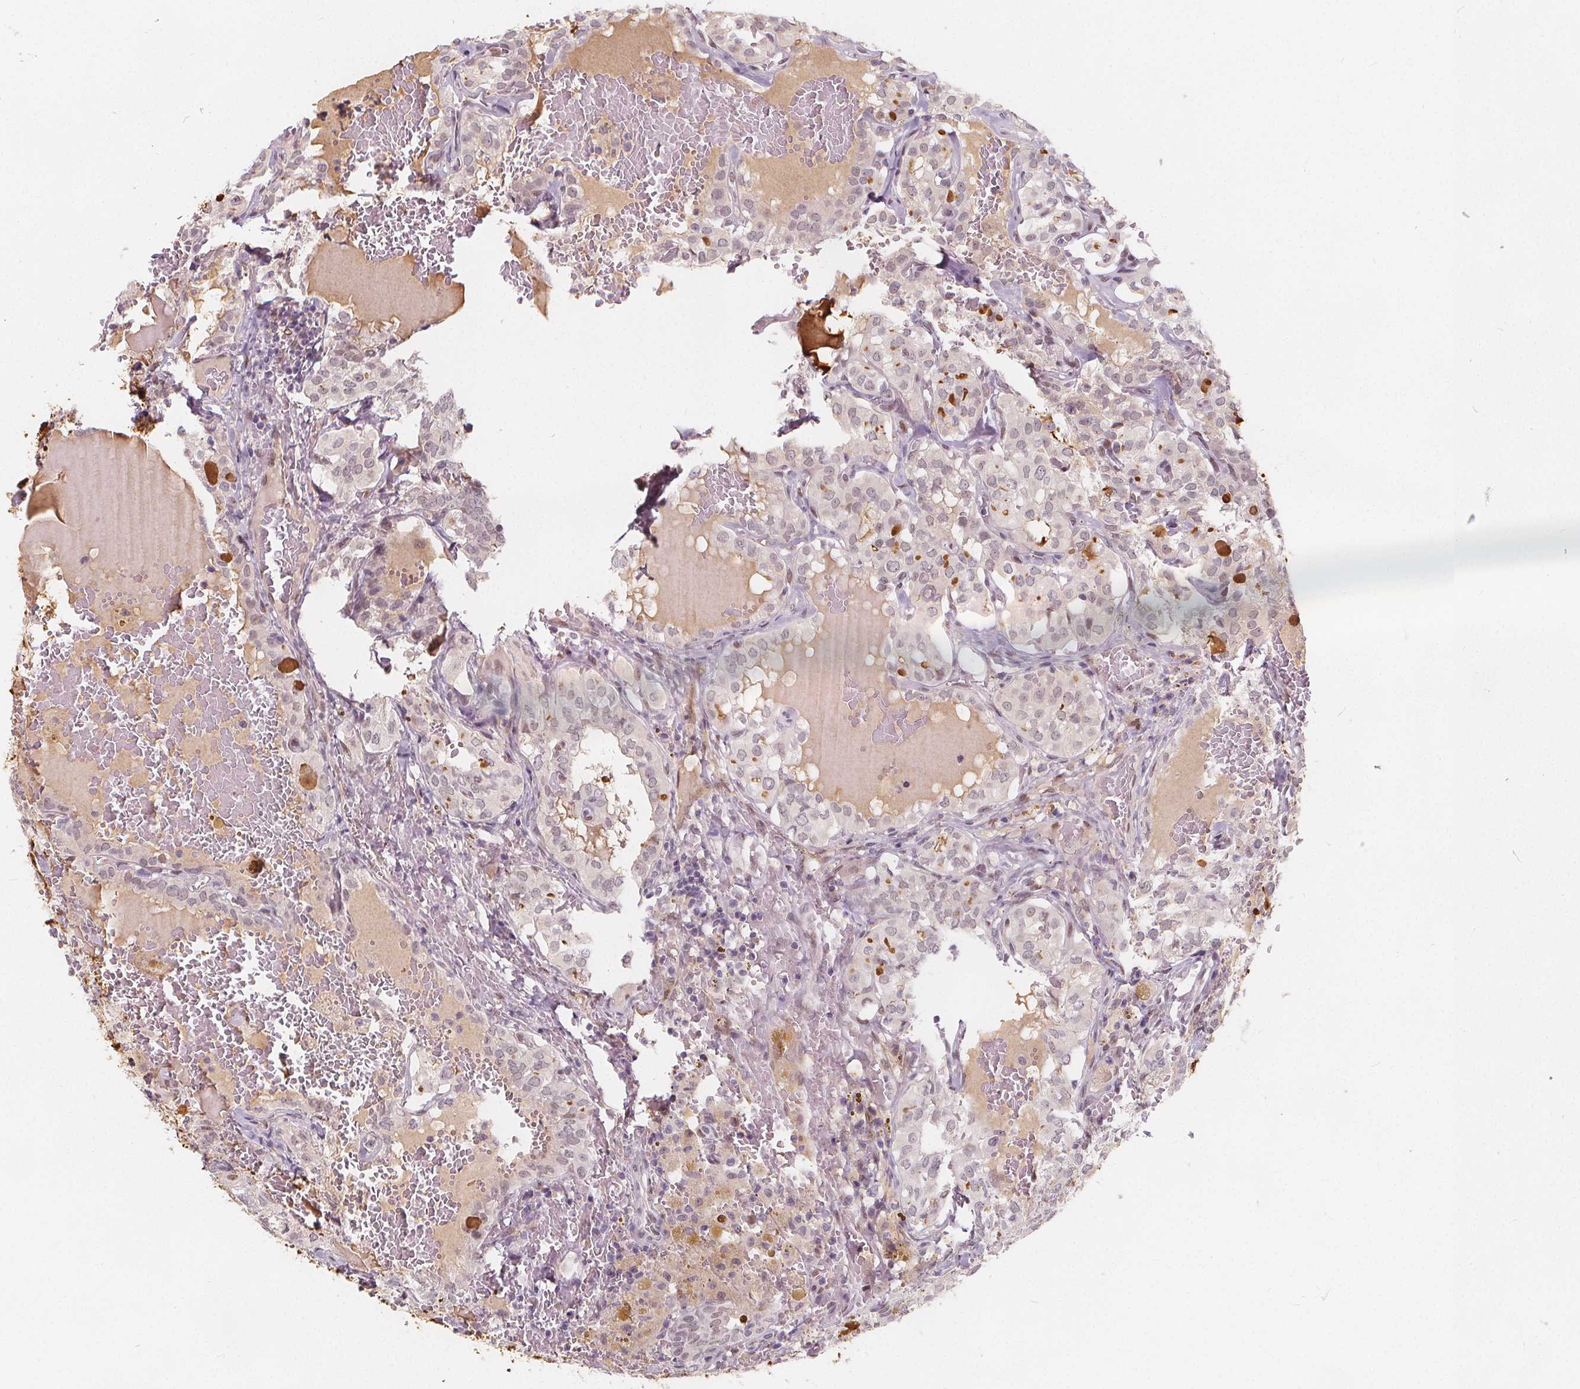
{"staining": {"intensity": "weak", "quantity": "<25%", "location": "cytoplasmic/membranous"}, "tissue": "thyroid cancer", "cell_type": "Tumor cells", "image_type": "cancer", "snomed": [{"axis": "morphology", "description": "Papillary adenocarcinoma, NOS"}, {"axis": "topography", "description": "Thyroid gland"}], "caption": "Tumor cells are negative for brown protein staining in papillary adenocarcinoma (thyroid). (DAB (3,3'-diaminobenzidine) IHC, high magnification).", "gene": "DRC3", "patient": {"sex": "male", "age": 20}}